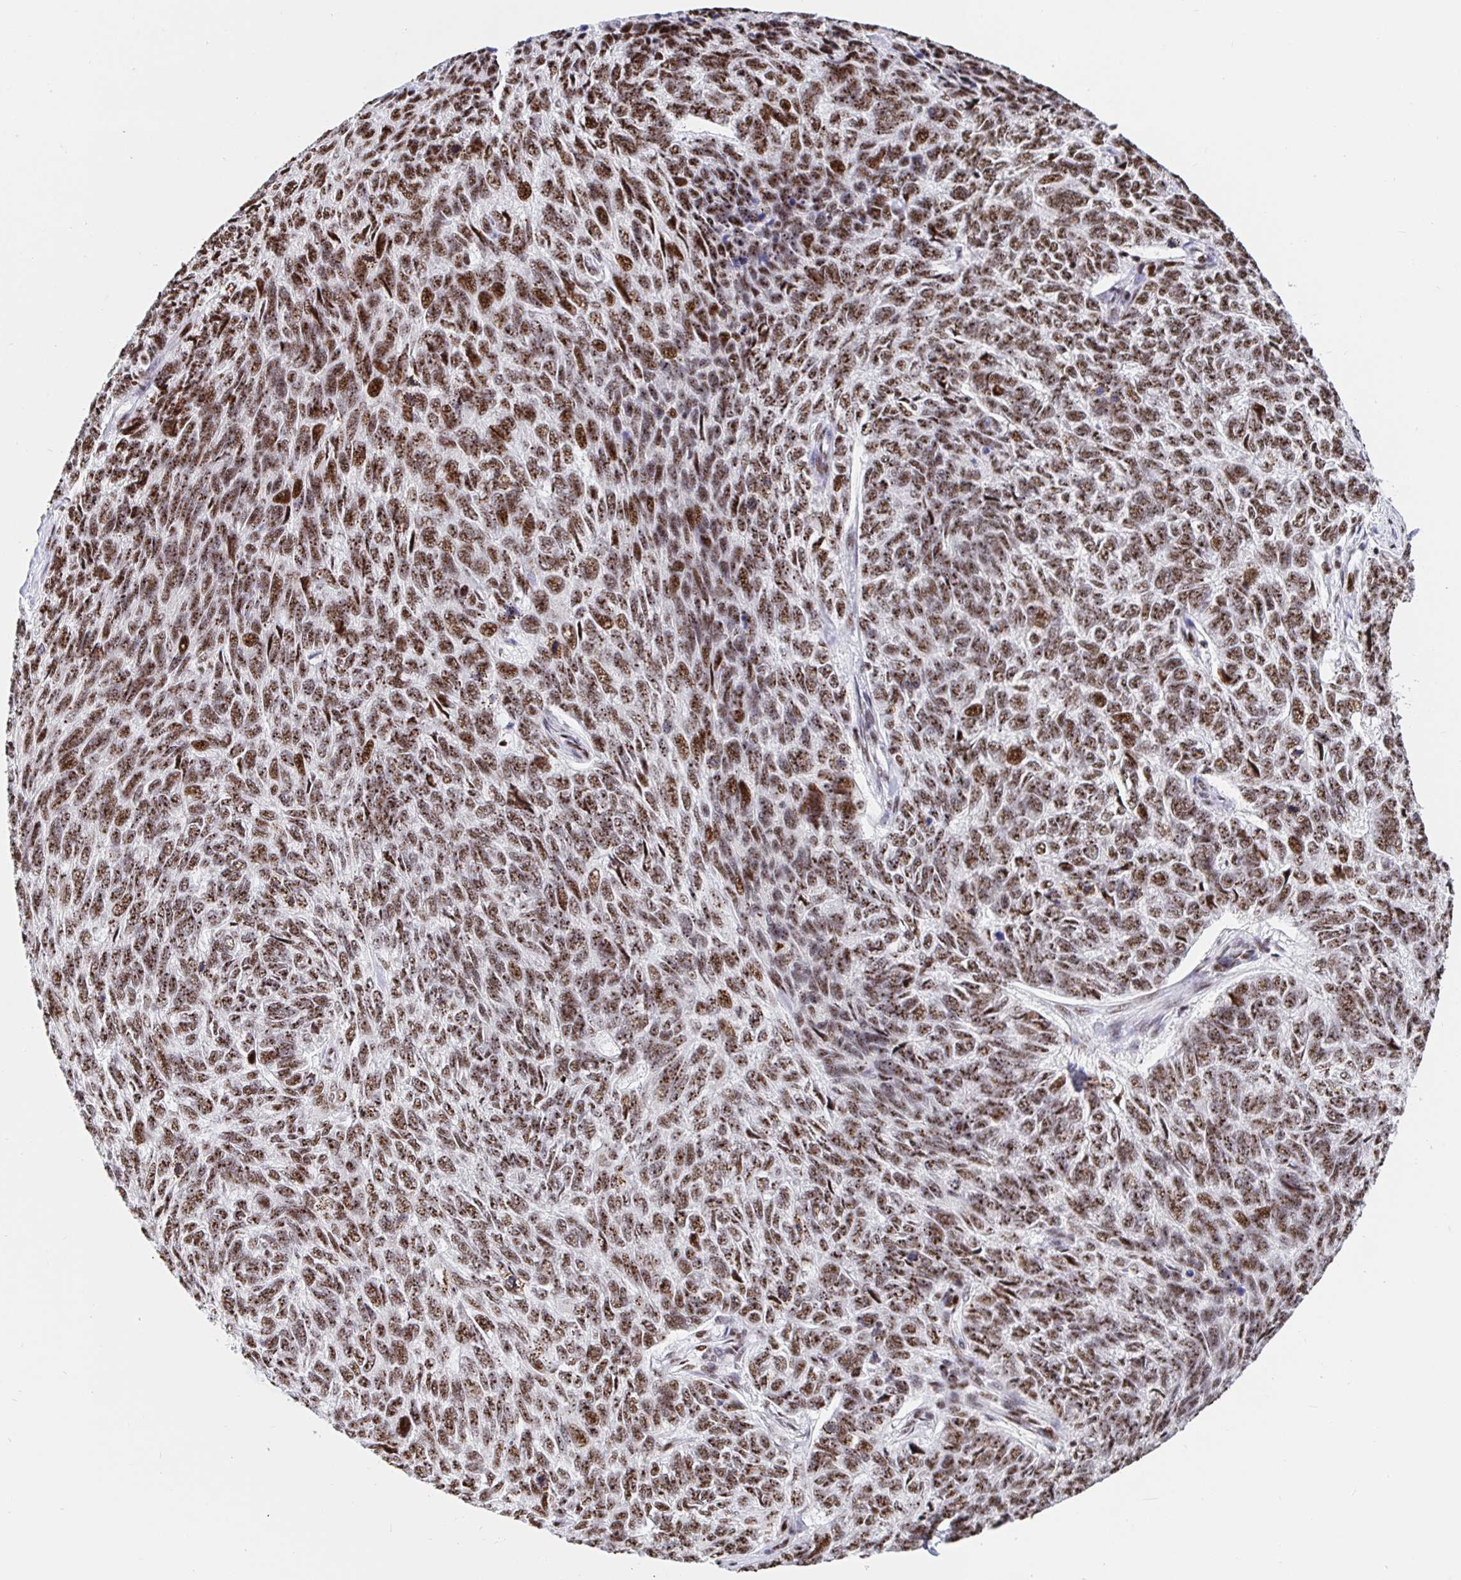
{"staining": {"intensity": "moderate", "quantity": ">75%", "location": "nuclear"}, "tissue": "skin cancer", "cell_type": "Tumor cells", "image_type": "cancer", "snomed": [{"axis": "morphology", "description": "Basal cell carcinoma"}, {"axis": "topography", "description": "Skin"}], "caption": "About >75% of tumor cells in skin cancer reveal moderate nuclear protein staining as visualized by brown immunohistochemical staining.", "gene": "SETD5", "patient": {"sex": "female", "age": 65}}